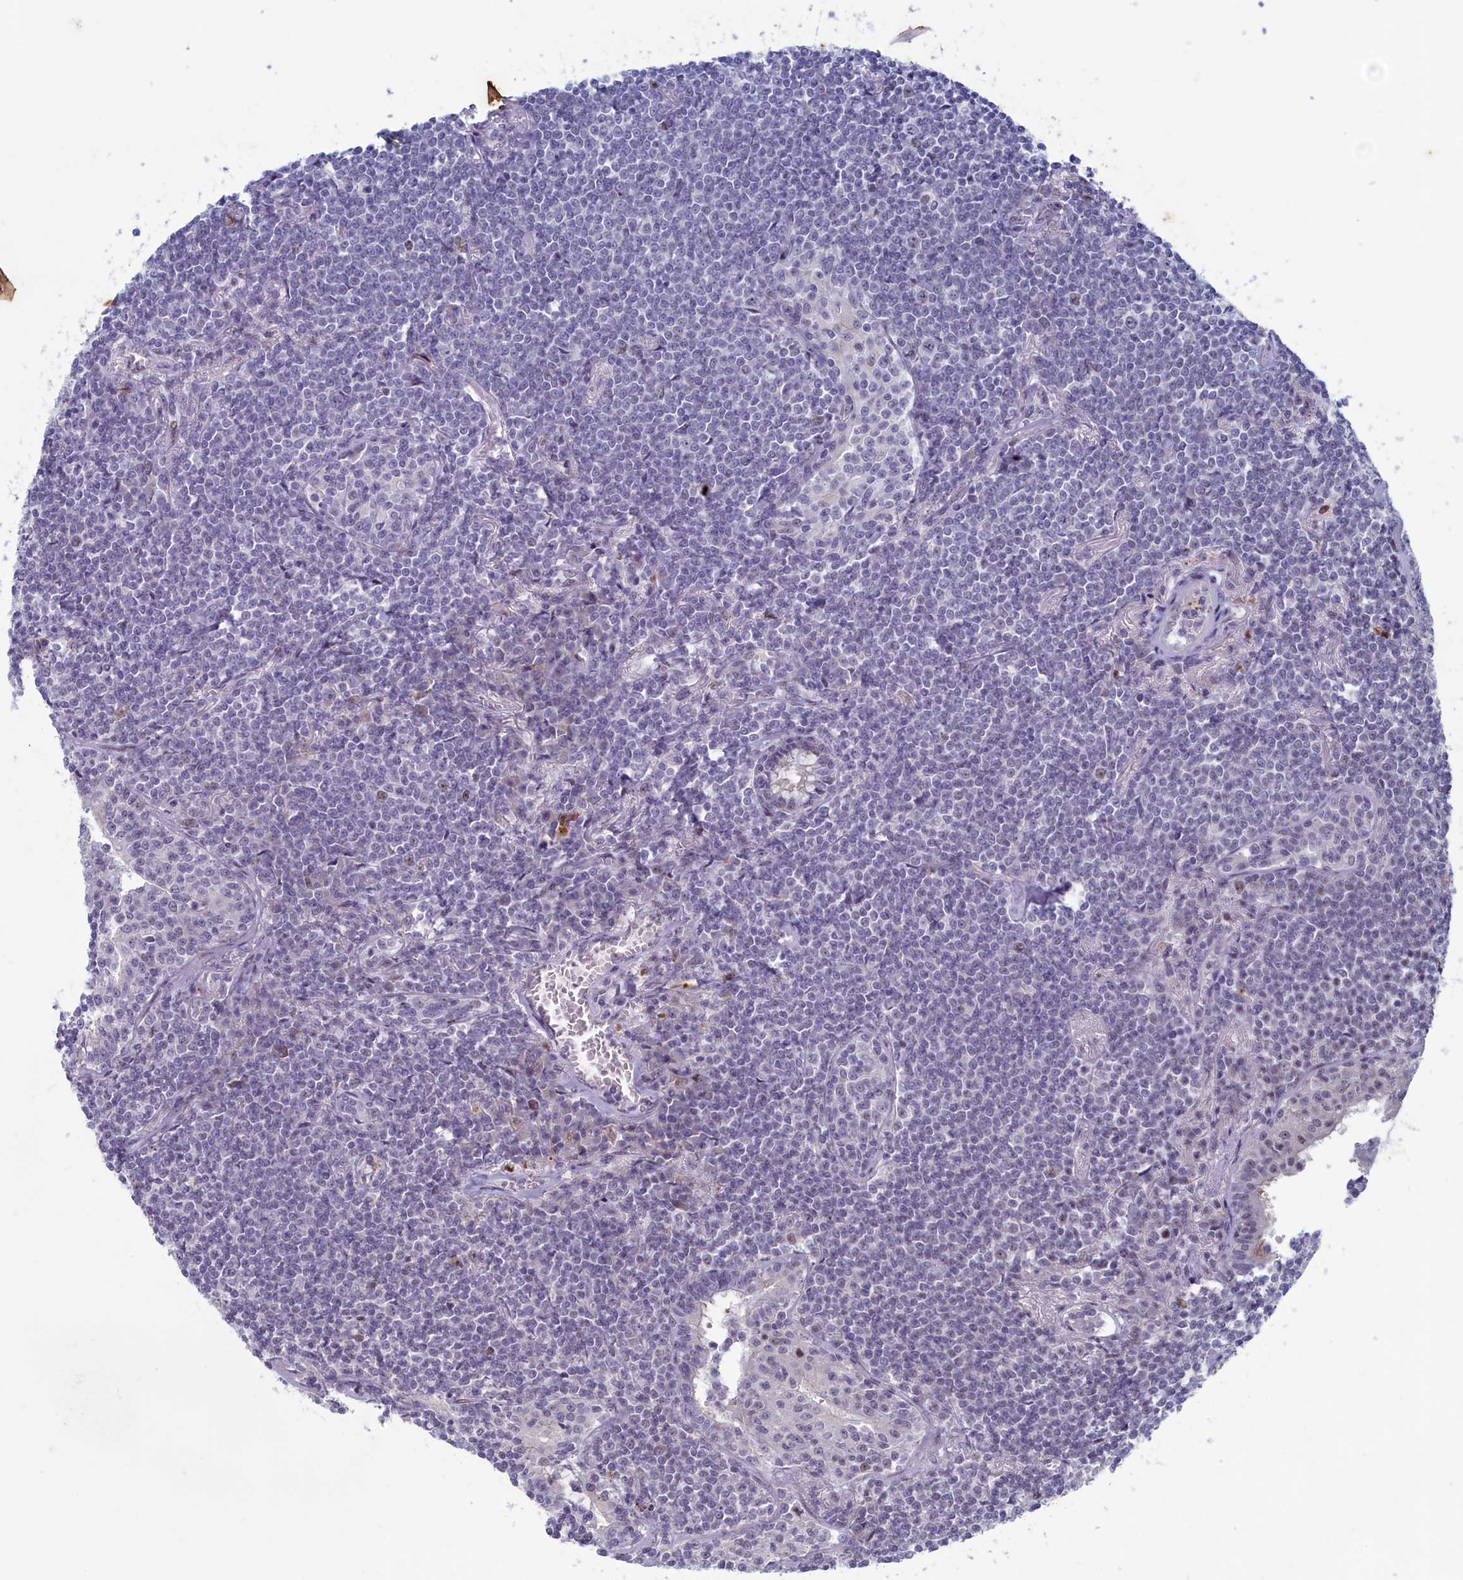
{"staining": {"intensity": "negative", "quantity": "none", "location": "none"}, "tissue": "lymphoma", "cell_type": "Tumor cells", "image_type": "cancer", "snomed": [{"axis": "morphology", "description": "Malignant lymphoma, non-Hodgkin's type, Low grade"}, {"axis": "topography", "description": "Lung"}], "caption": "Image shows no protein expression in tumor cells of malignant lymphoma, non-Hodgkin's type (low-grade) tissue.", "gene": "WDR76", "patient": {"sex": "female", "age": 71}}